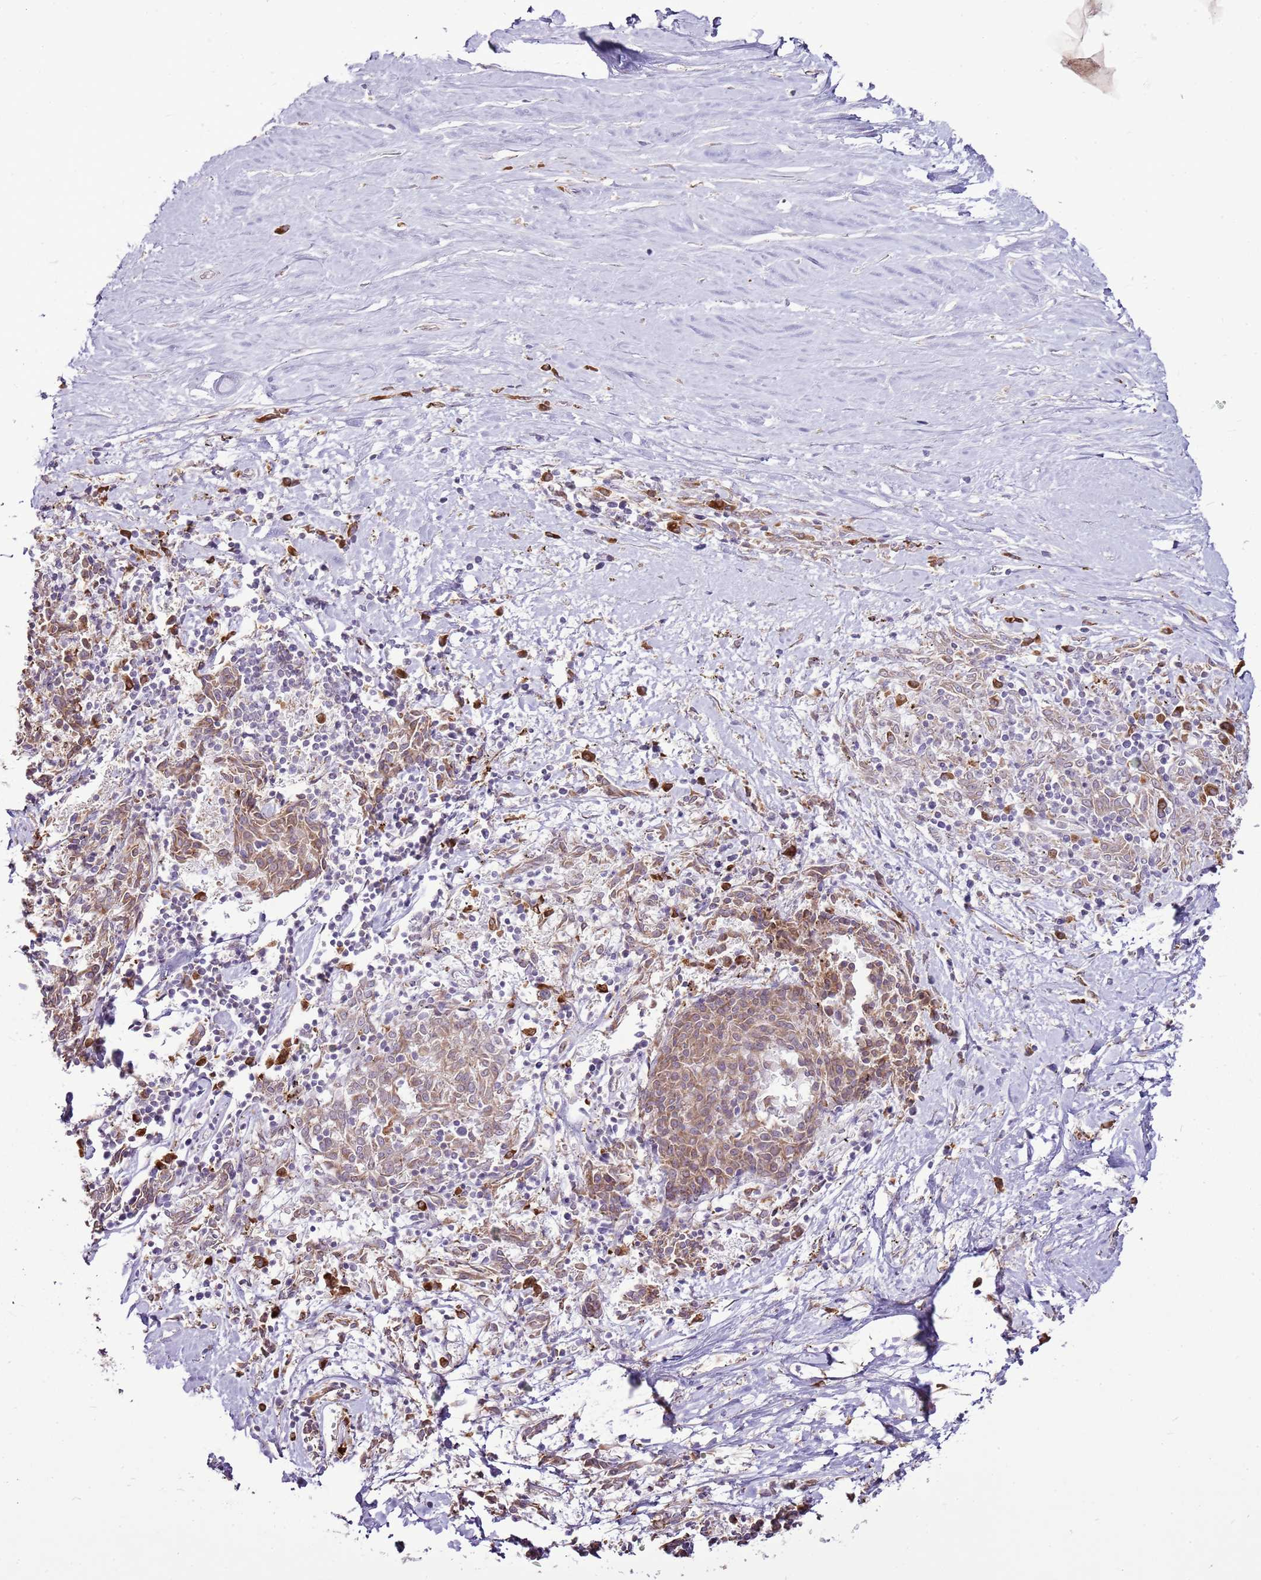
{"staining": {"intensity": "weak", "quantity": ">75%", "location": "cytoplasmic/membranous"}, "tissue": "melanoma", "cell_type": "Tumor cells", "image_type": "cancer", "snomed": [{"axis": "morphology", "description": "Malignant melanoma, NOS"}, {"axis": "topography", "description": "Skin"}], "caption": "Protein analysis of melanoma tissue exhibits weak cytoplasmic/membranous expression in approximately >75% of tumor cells.", "gene": "TMED10", "patient": {"sex": "female", "age": 72}}